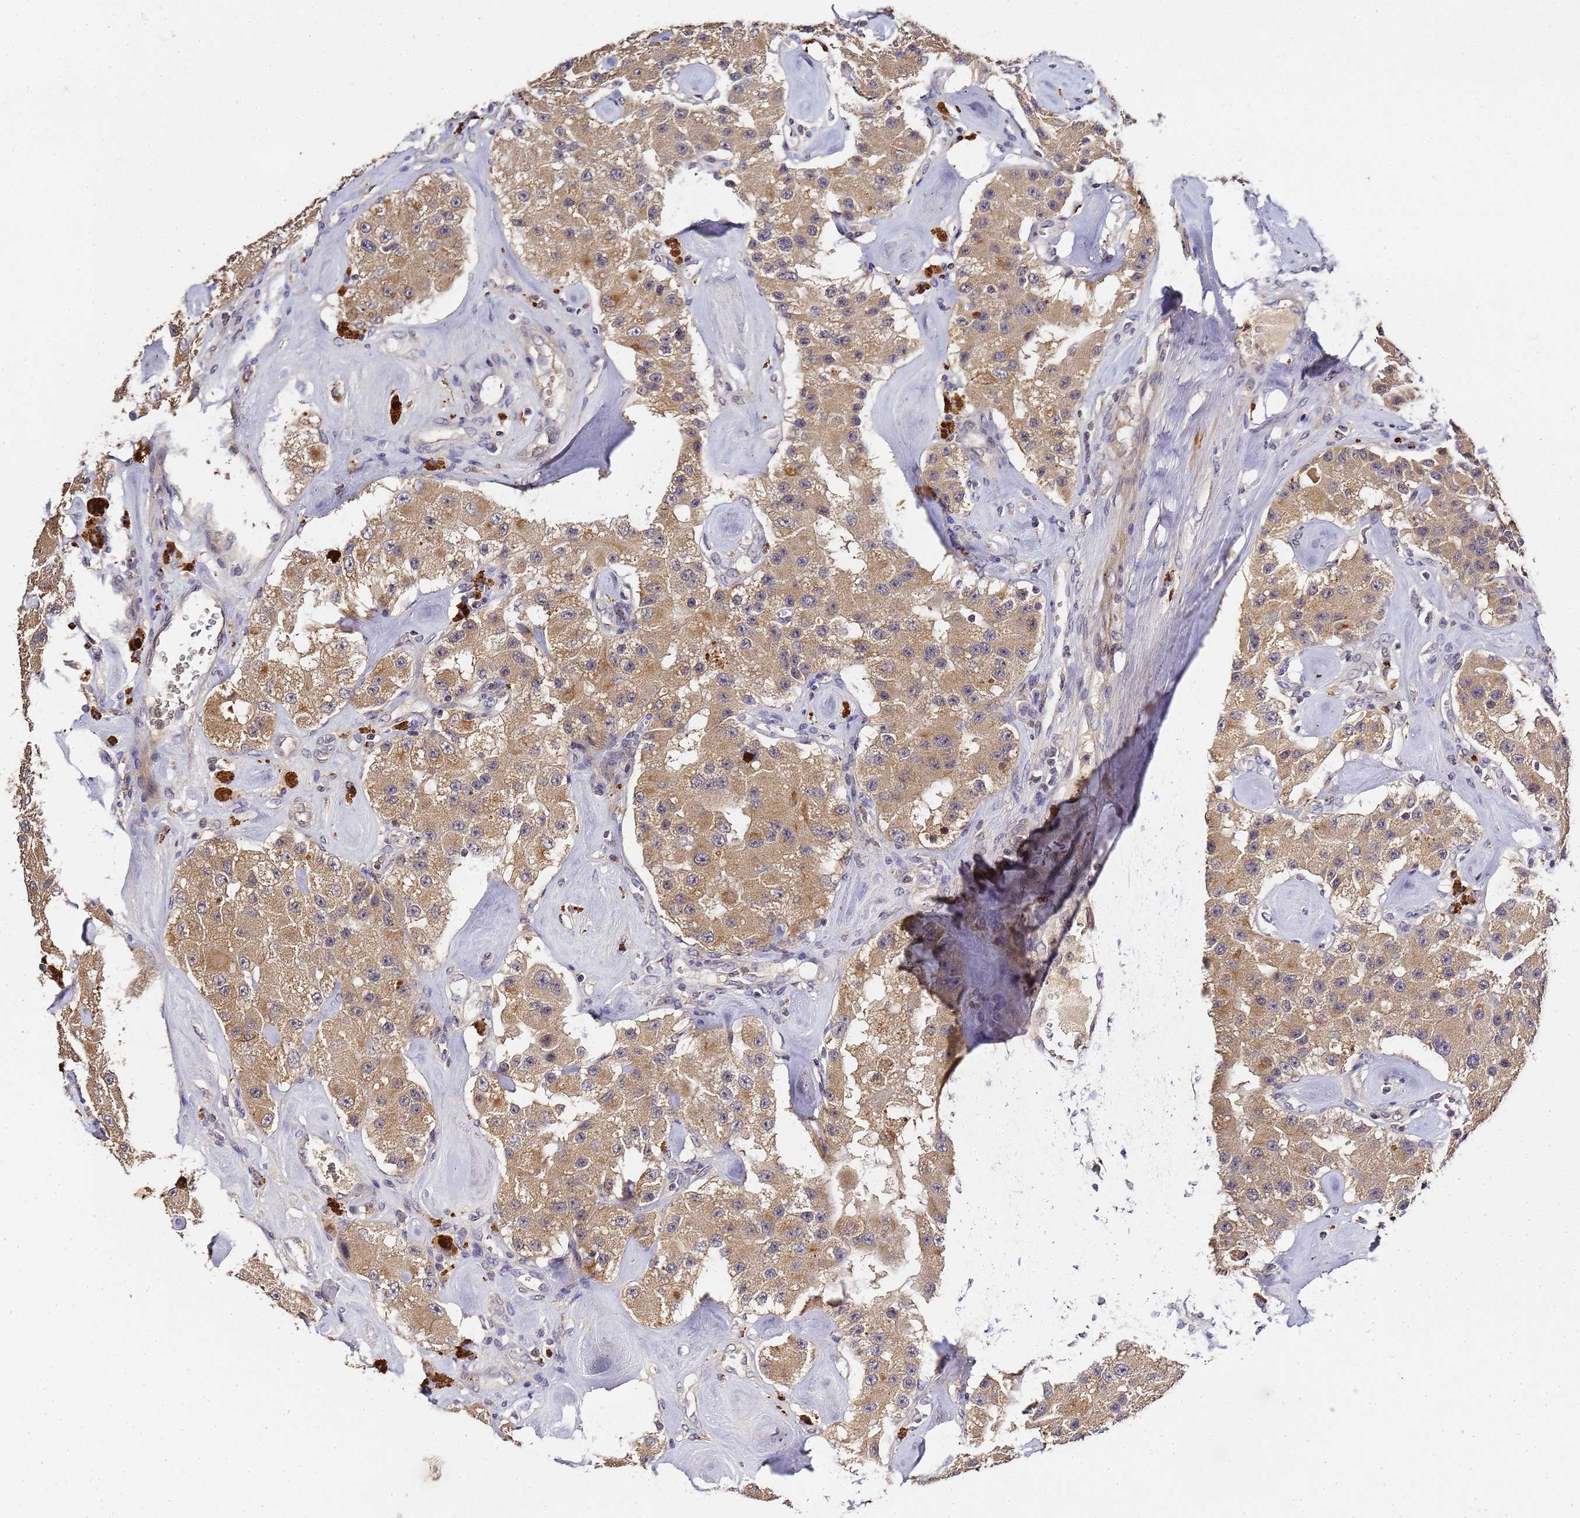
{"staining": {"intensity": "moderate", "quantity": ">75%", "location": "cytoplasmic/membranous"}, "tissue": "carcinoid", "cell_type": "Tumor cells", "image_type": "cancer", "snomed": [{"axis": "morphology", "description": "Carcinoid, malignant, NOS"}, {"axis": "topography", "description": "Pancreas"}], "caption": "A brown stain shows moderate cytoplasmic/membranous positivity of a protein in human carcinoid tumor cells.", "gene": "LGI4", "patient": {"sex": "male", "age": 41}}